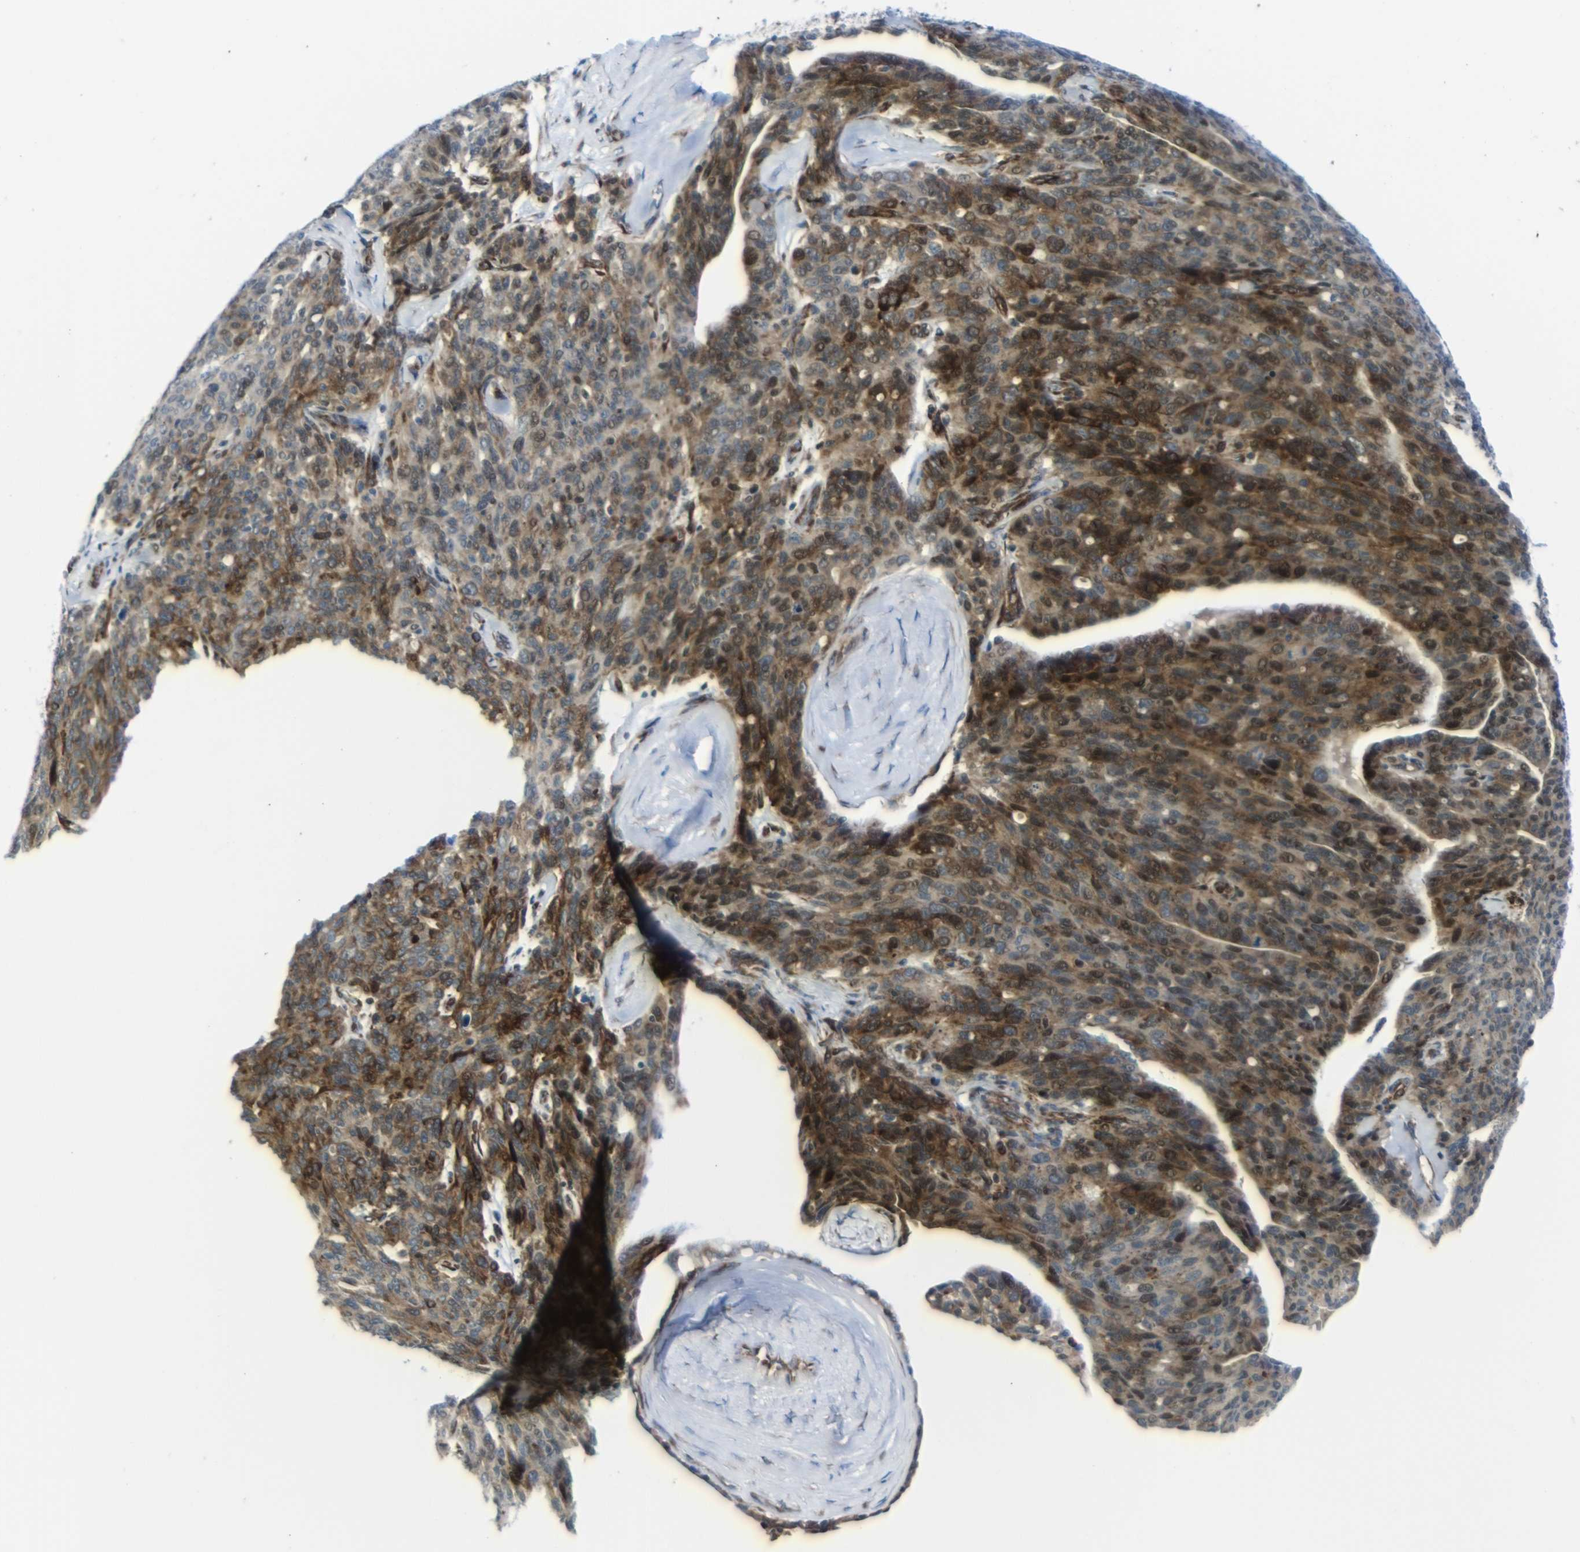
{"staining": {"intensity": "moderate", "quantity": ">75%", "location": "cytoplasmic/membranous,nuclear"}, "tissue": "ovarian cancer", "cell_type": "Tumor cells", "image_type": "cancer", "snomed": [{"axis": "morphology", "description": "Carcinoma, endometroid"}, {"axis": "topography", "description": "Ovary"}], "caption": "Tumor cells display moderate cytoplasmic/membranous and nuclear staining in about >75% of cells in ovarian endometroid carcinoma.", "gene": "PARP14", "patient": {"sex": "female", "age": 60}}